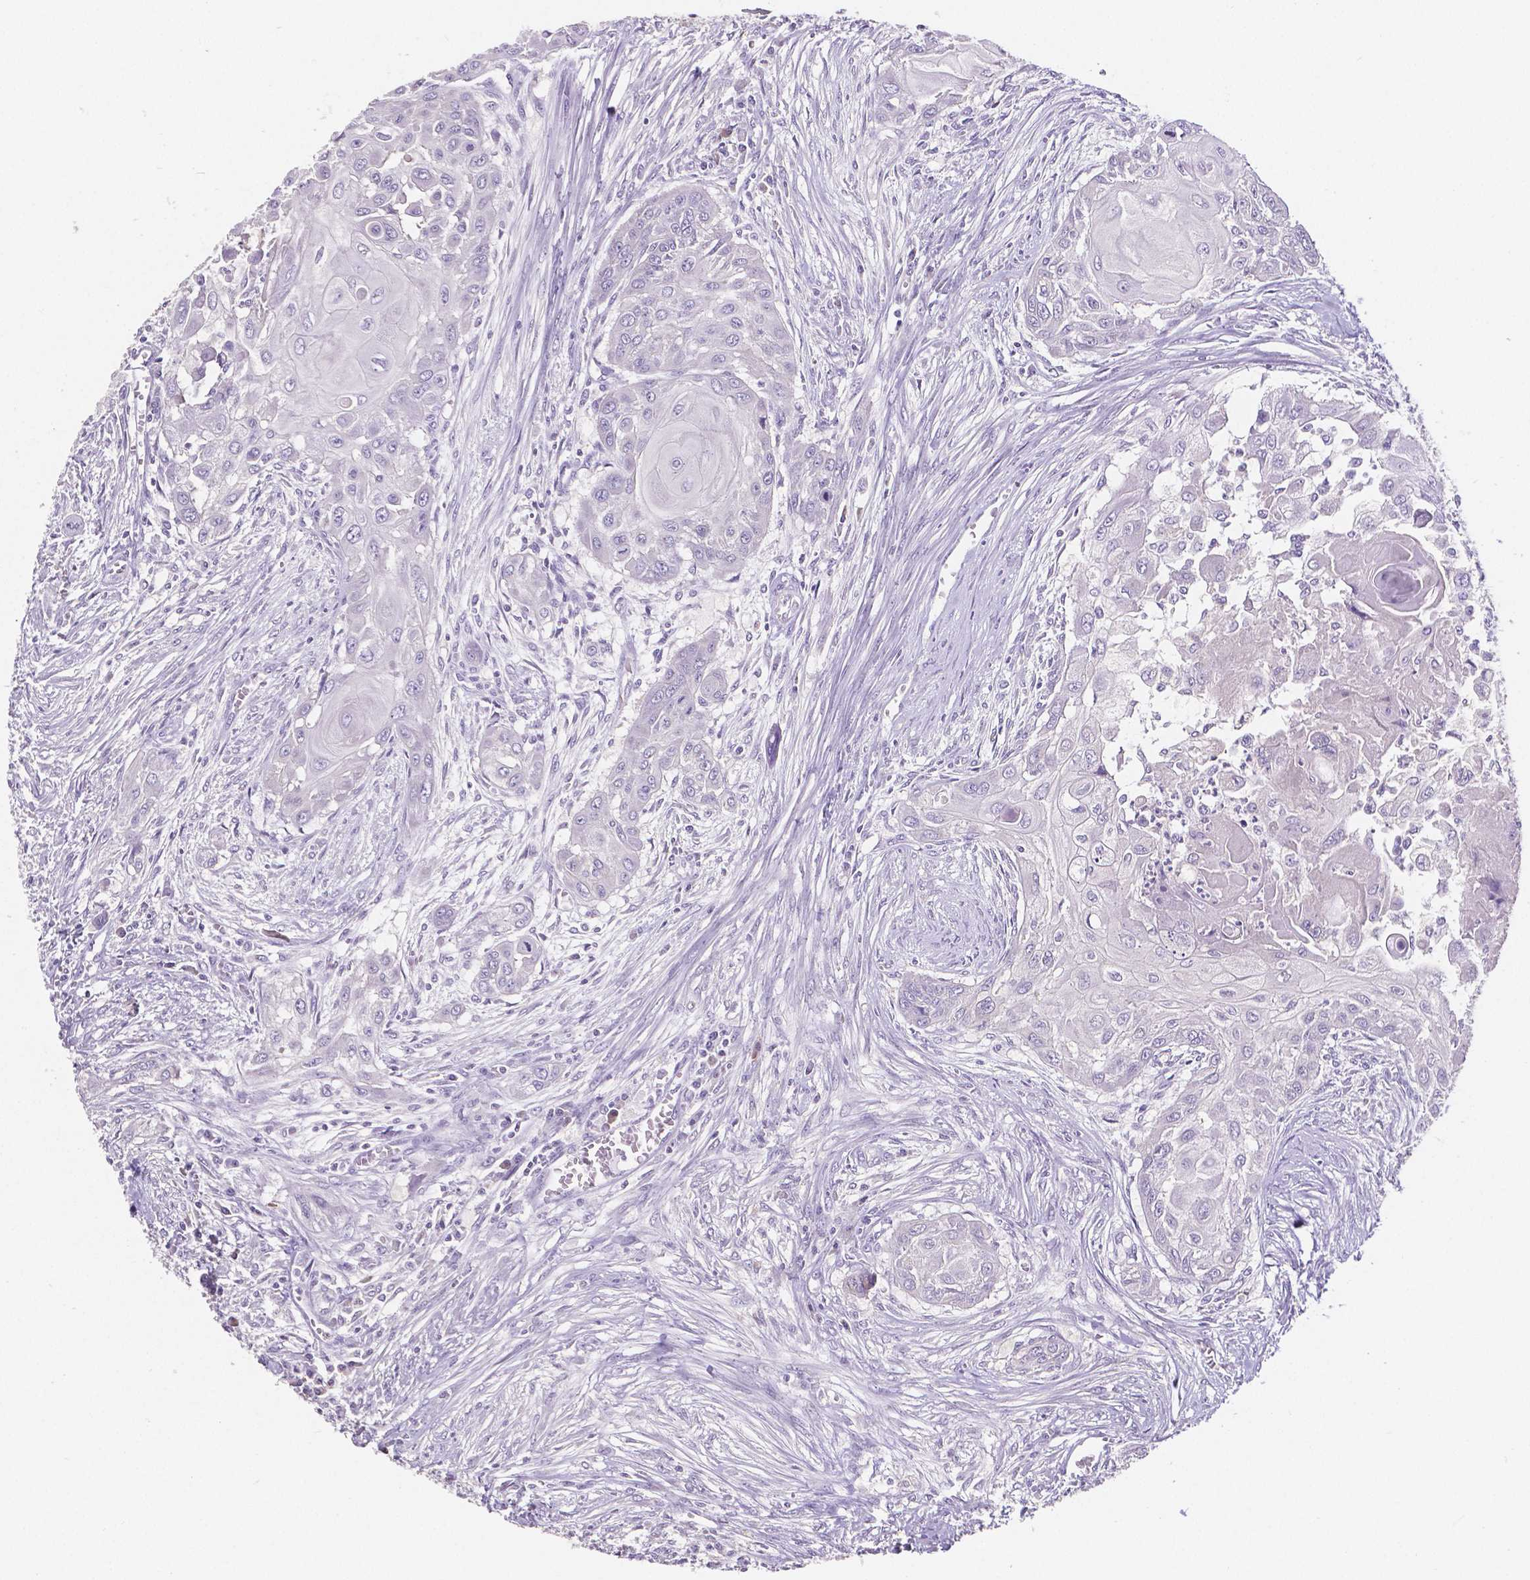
{"staining": {"intensity": "negative", "quantity": "none", "location": "none"}, "tissue": "head and neck cancer", "cell_type": "Tumor cells", "image_type": "cancer", "snomed": [{"axis": "morphology", "description": "Squamous cell carcinoma, NOS"}, {"axis": "topography", "description": "Oral tissue"}, {"axis": "topography", "description": "Head-Neck"}], "caption": "High magnification brightfield microscopy of squamous cell carcinoma (head and neck) stained with DAB (3,3'-diaminobenzidine) (brown) and counterstained with hematoxylin (blue): tumor cells show no significant expression.", "gene": "ELAVL2", "patient": {"sex": "male", "age": 71}}